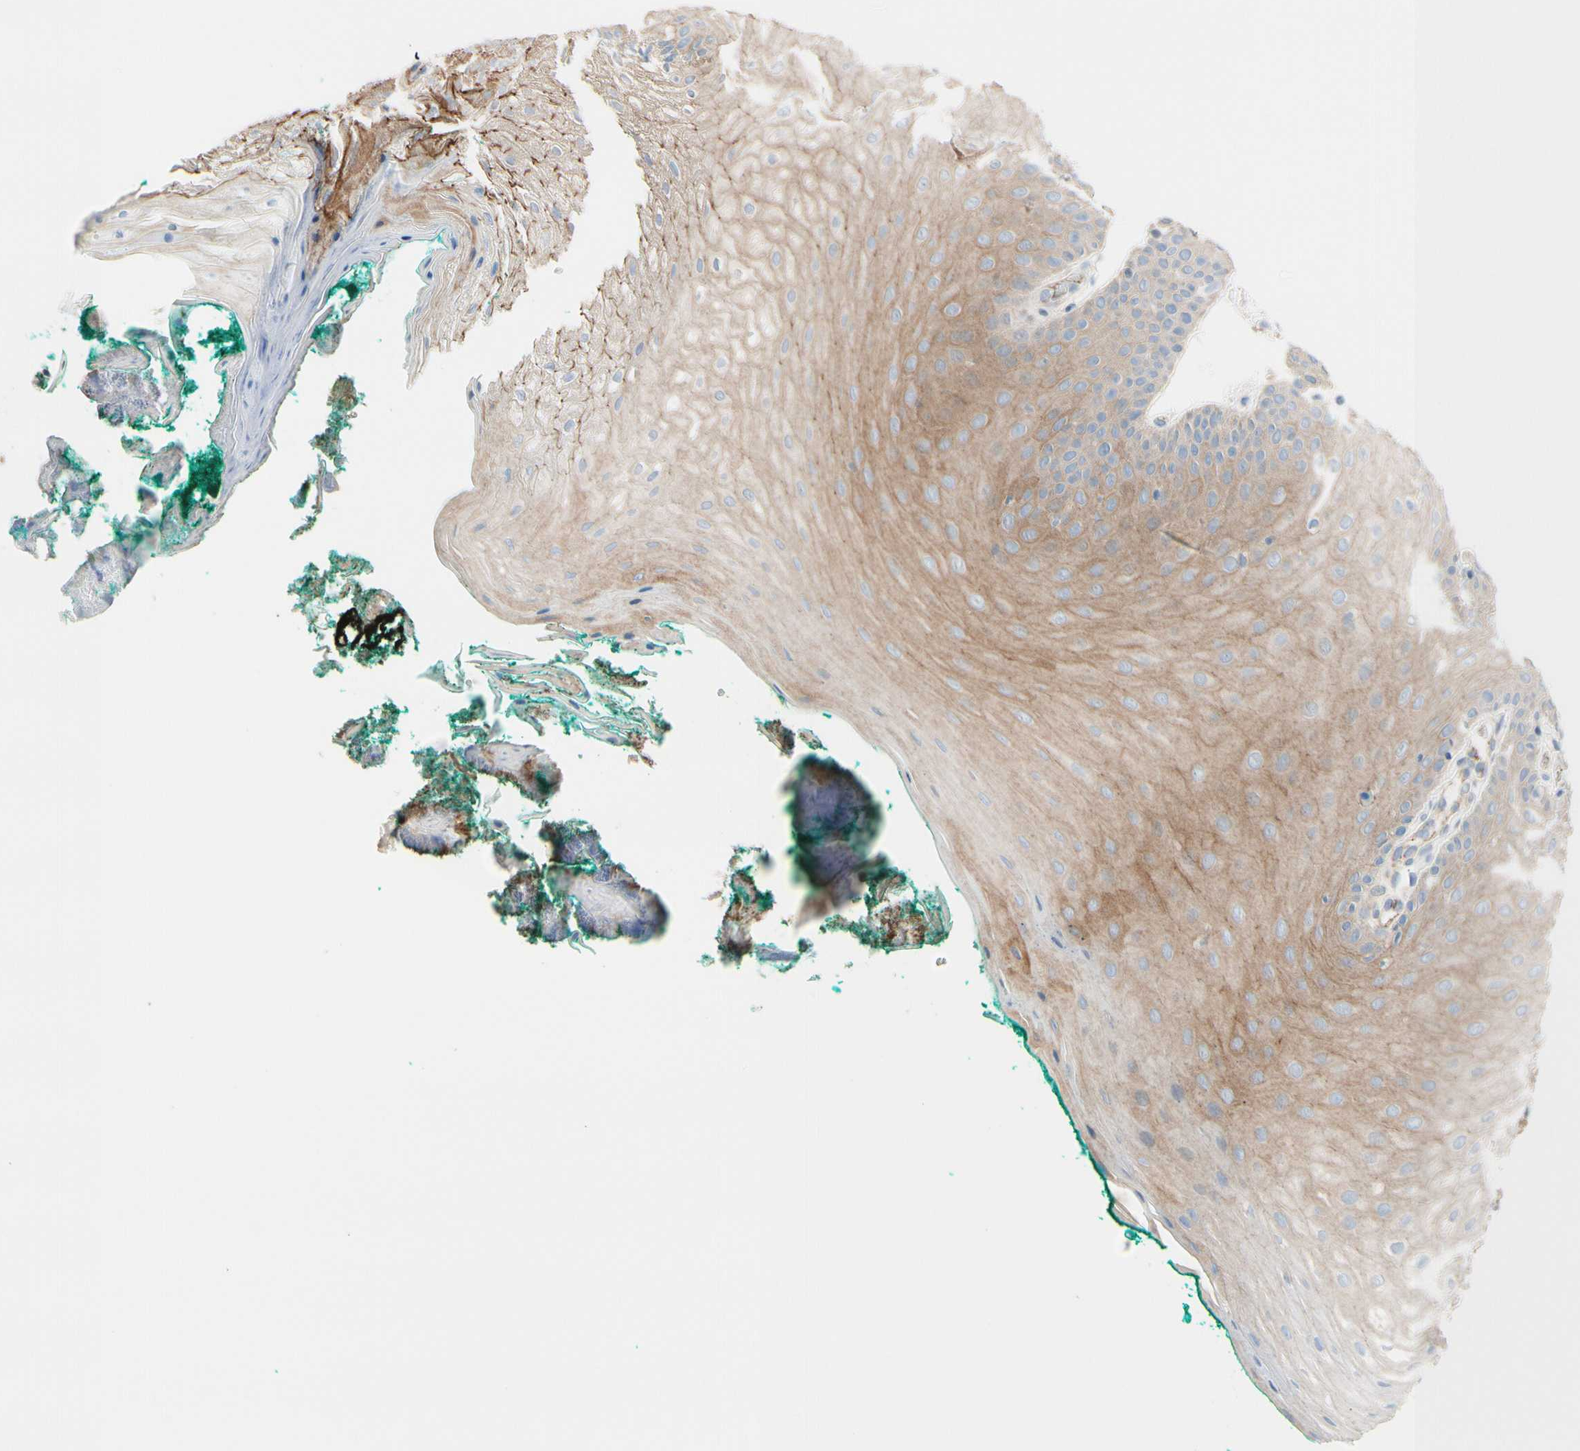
{"staining": {"intensity": "weak", "quantity": "25%-75%", "location": "cytoplasmic/membranous"}, "tissue": "oral mucosa", "cell_type": "Squamous epithelial cells", "image_type": "normal", "snomed": [{"axis": "morphology", "description": "Normal tissue, NOS"}, {"axis": "topography", "description": "Skeletal muscle"}, {"axis": "topography", "description": "Oral tissue"}], "caption": "About 25%-75% of squamous epithelial cells in benign human oral mucosa display weak cytoplasmic/membranous protein positivity as visualized by brown immunohistochemical staining.", "gene": "TJP1", "patient": {"sex": "male", "age": 58}}